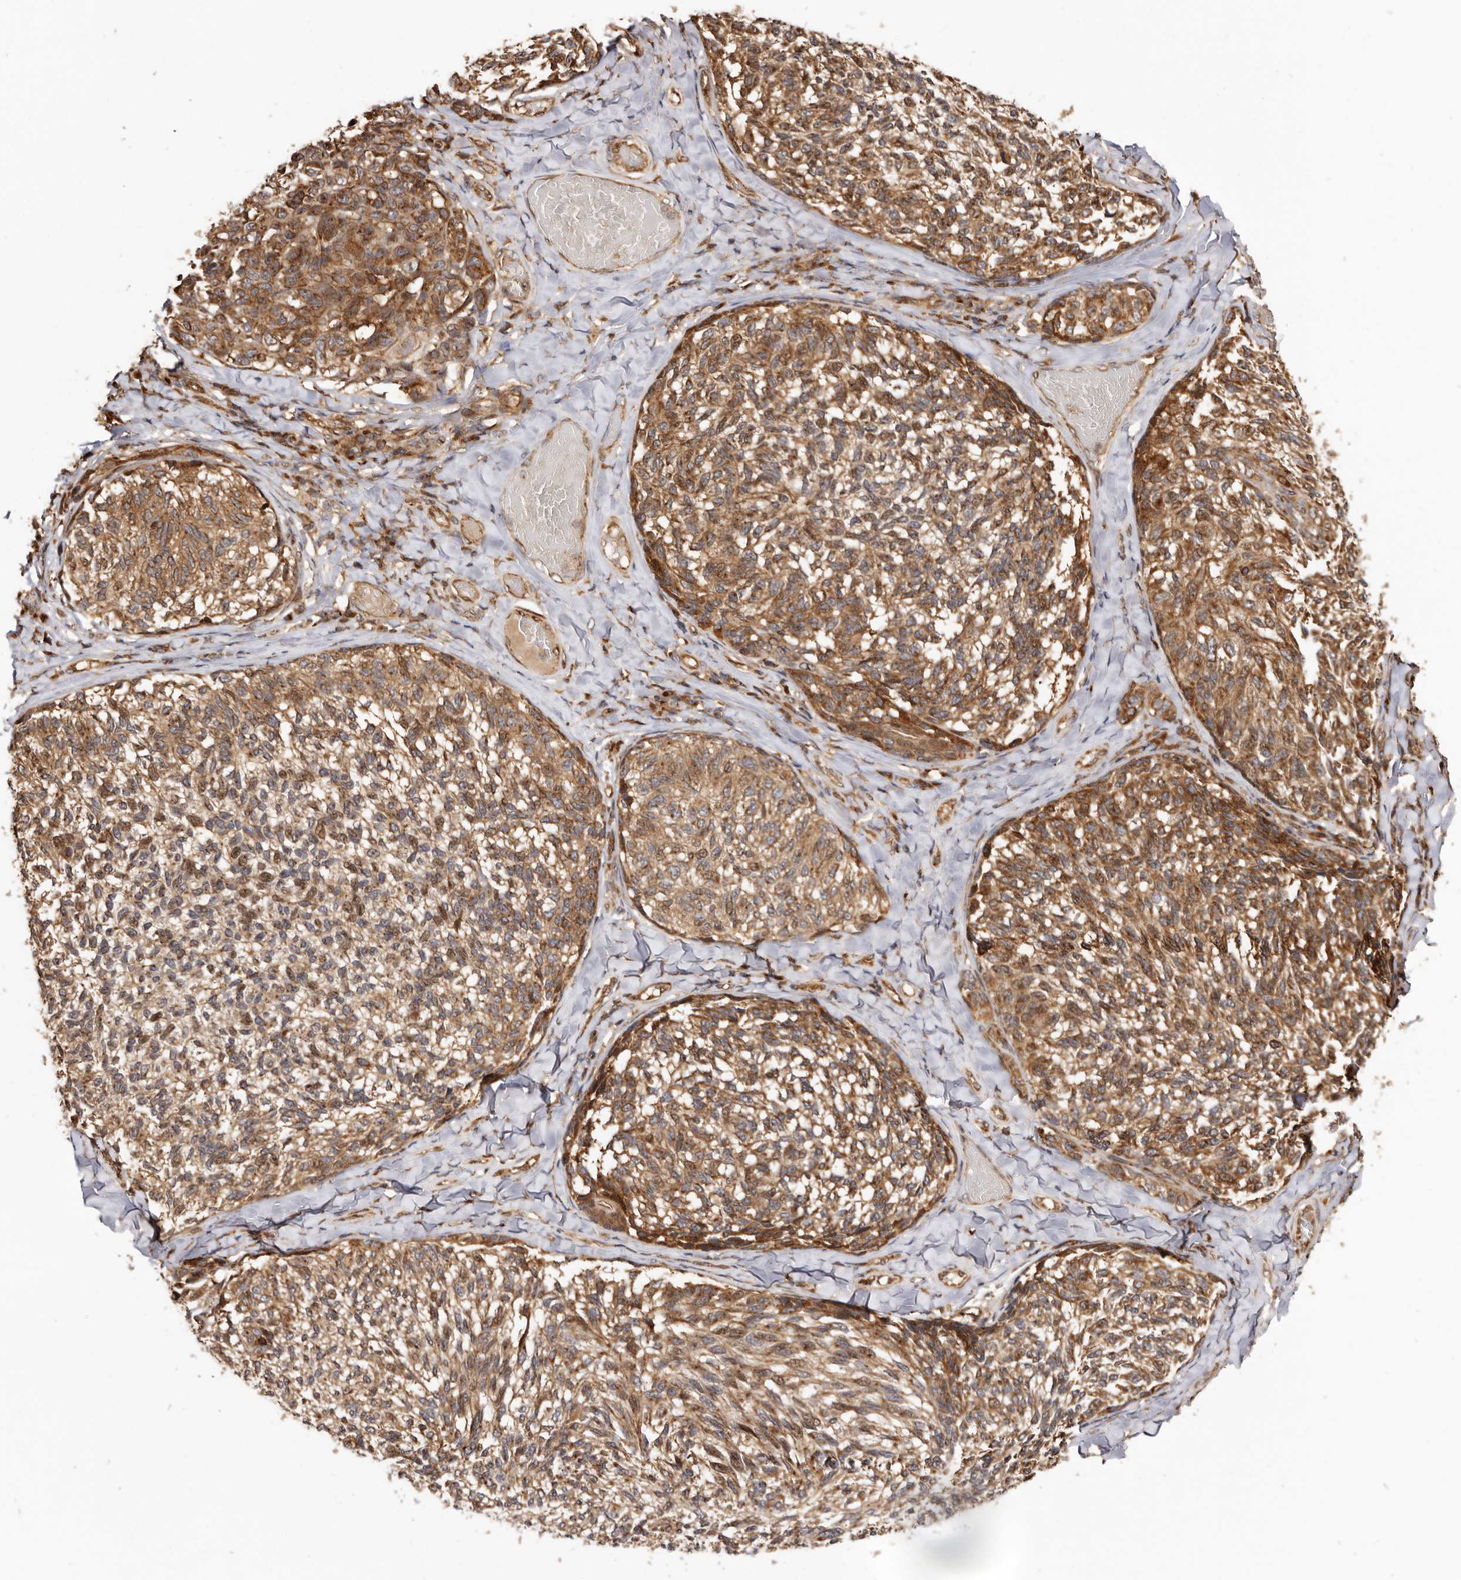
{"staining": {"intensity": "strong", "quantity": ">75%", "location": "cytoplasmic/membranous"}, "tissue": "melanoma", "cell_type": "Tumor cells", "image_type": "cancer", "snomed": [{"axis": "morphology", "description": "Malignant melanoma, NOS"}, {"axis": "topography", "description": "Skin"}], "caption": "Brown immunohistochemical staining in malignant melanoma shows strong cytoplasmic/membranous positivity in about >75% of tumor cells.", "gene": "GPR27", "patient": {"sex": "female", "age": 73}}